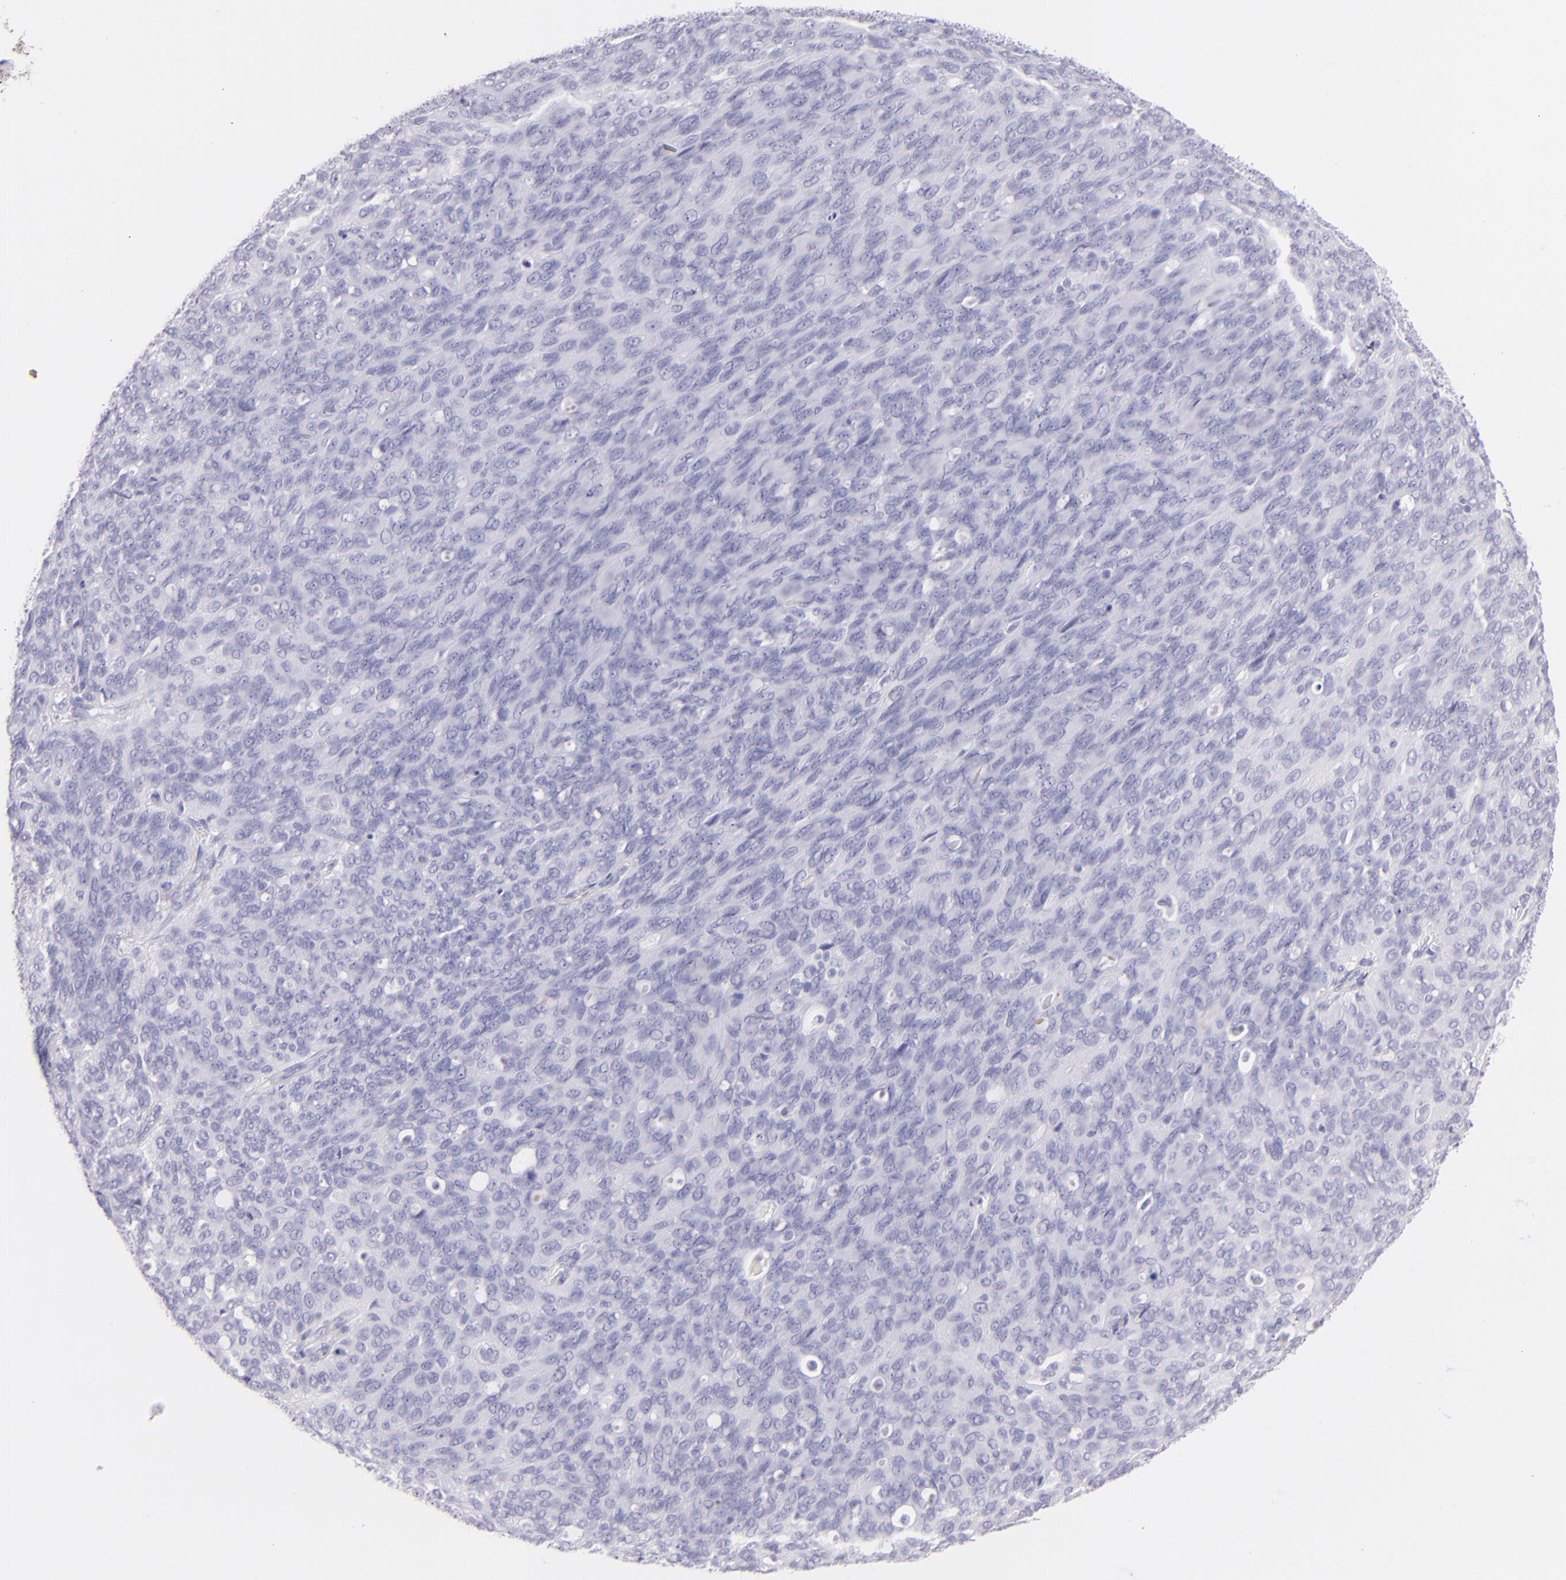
{"staining": {"intensity": "negative", "quantity": "none", "location": "none"}, "tissue": "ovarian cancer", "cell_type": "Tumor cells", "image_type": "cancer", "snomed": [{"axis": "morphology", "description": "Carcinoma, endometroid"}, {"axis": "topography", "description": "Ovary"}], "caption": "IHC micrograph of neoplastic tissue: ovarian cancer stained with DAB reveals no significant protein staining in tumor cells.", "gene": "SDC1", "patient": {"sex": "female", "age": 60}}